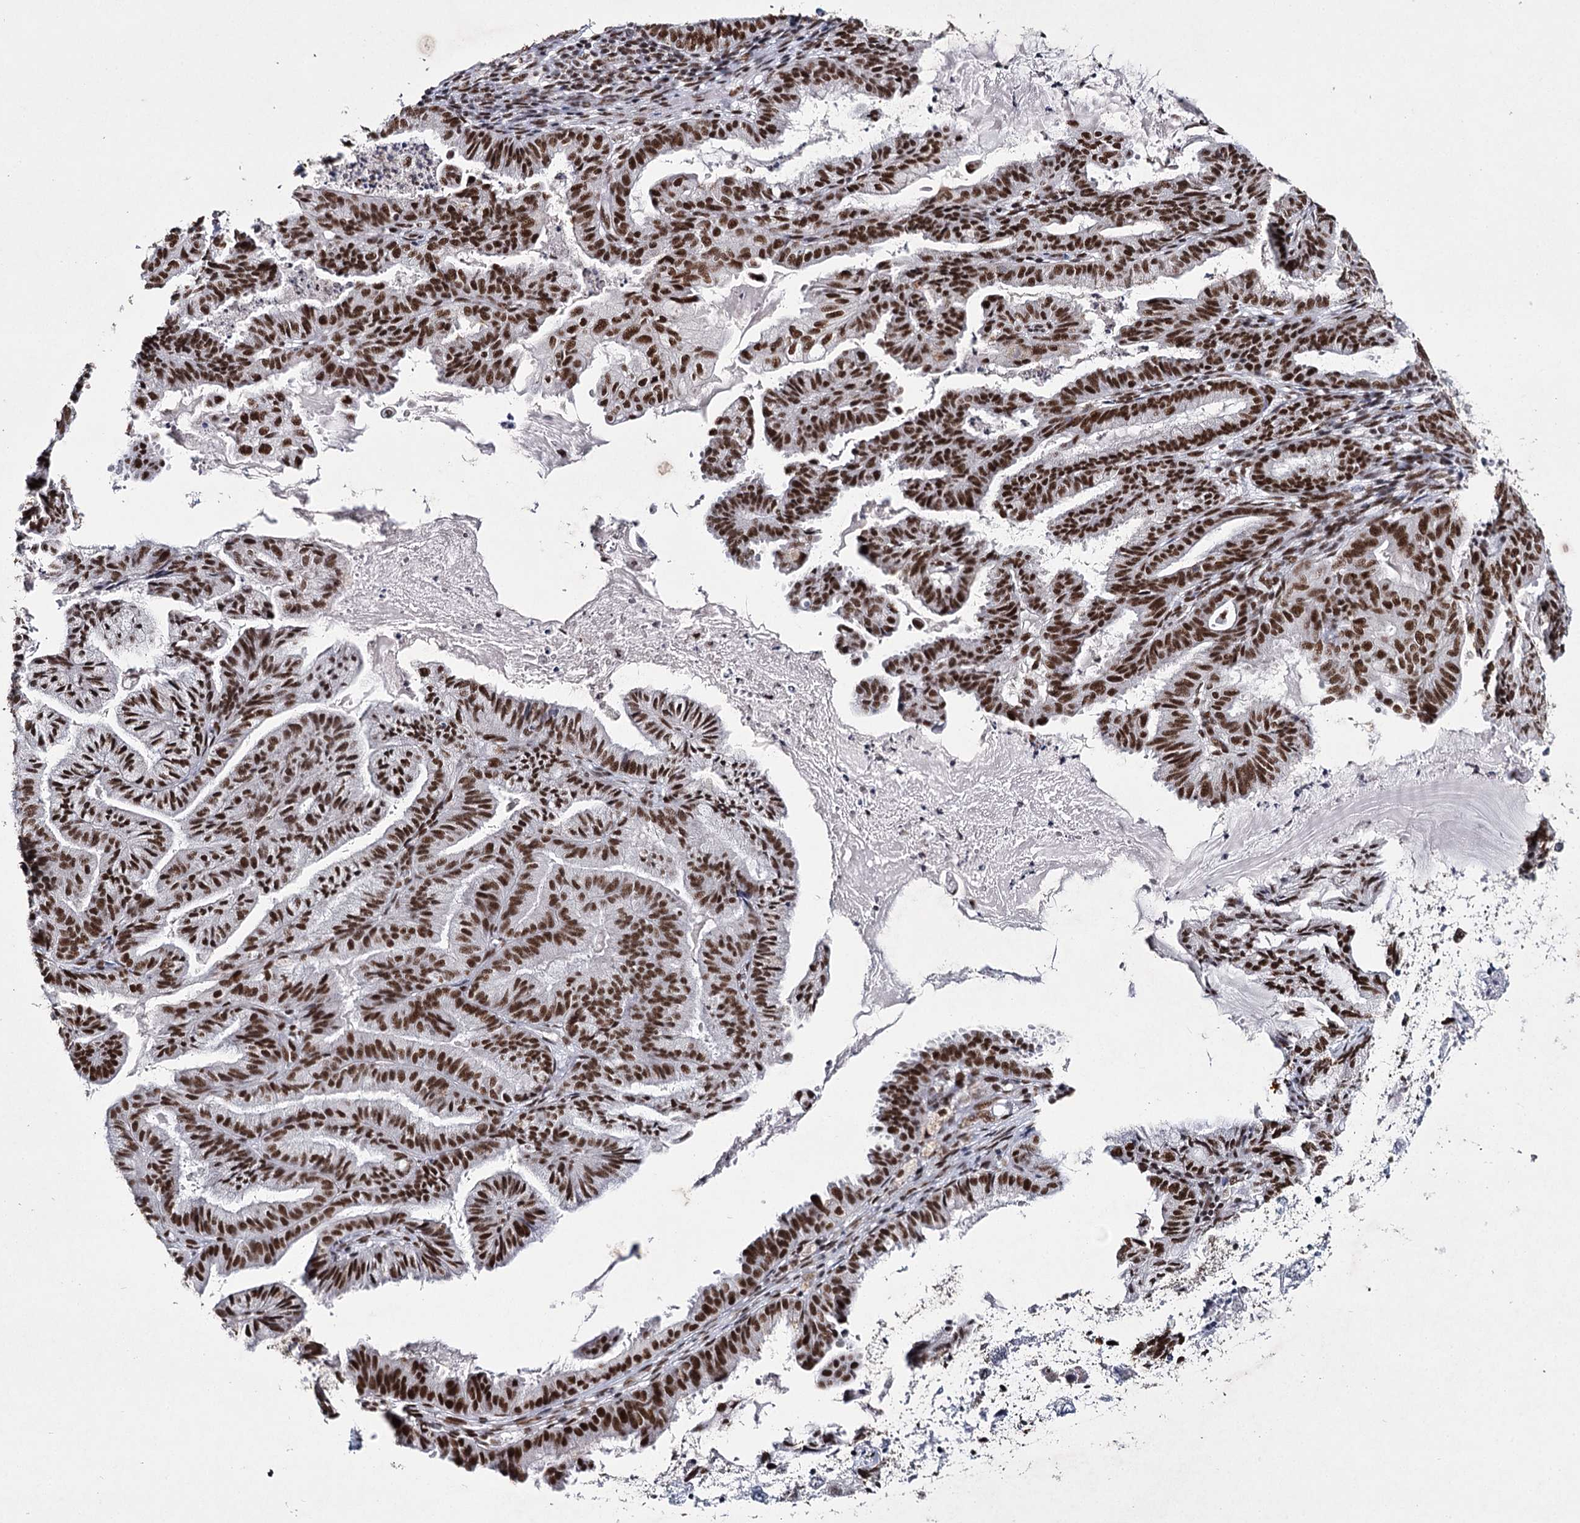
{"staining": {"intensity": "strong", "quantity": ">75%", "location": "nuclear"}, "tissue": "endometrial cancer", "cell_type": "Tumor cells", "image_type": "cancer", "snomed": [{"axis": "morphology", "description": "Adenocarcinoma, NOS"}, {"axis": "topography", "description": "Endometrium"}], "caption": "Adenocarcinoma (endometrial) was stained to show a protein in brown. There is high levels of strong nuclear expression in approximately >75% of tumor cells. (IHC, brightfield microscopy, high magnification).", "gene": "SCAF8", "patient": {"sex": "female", "age": 86}}